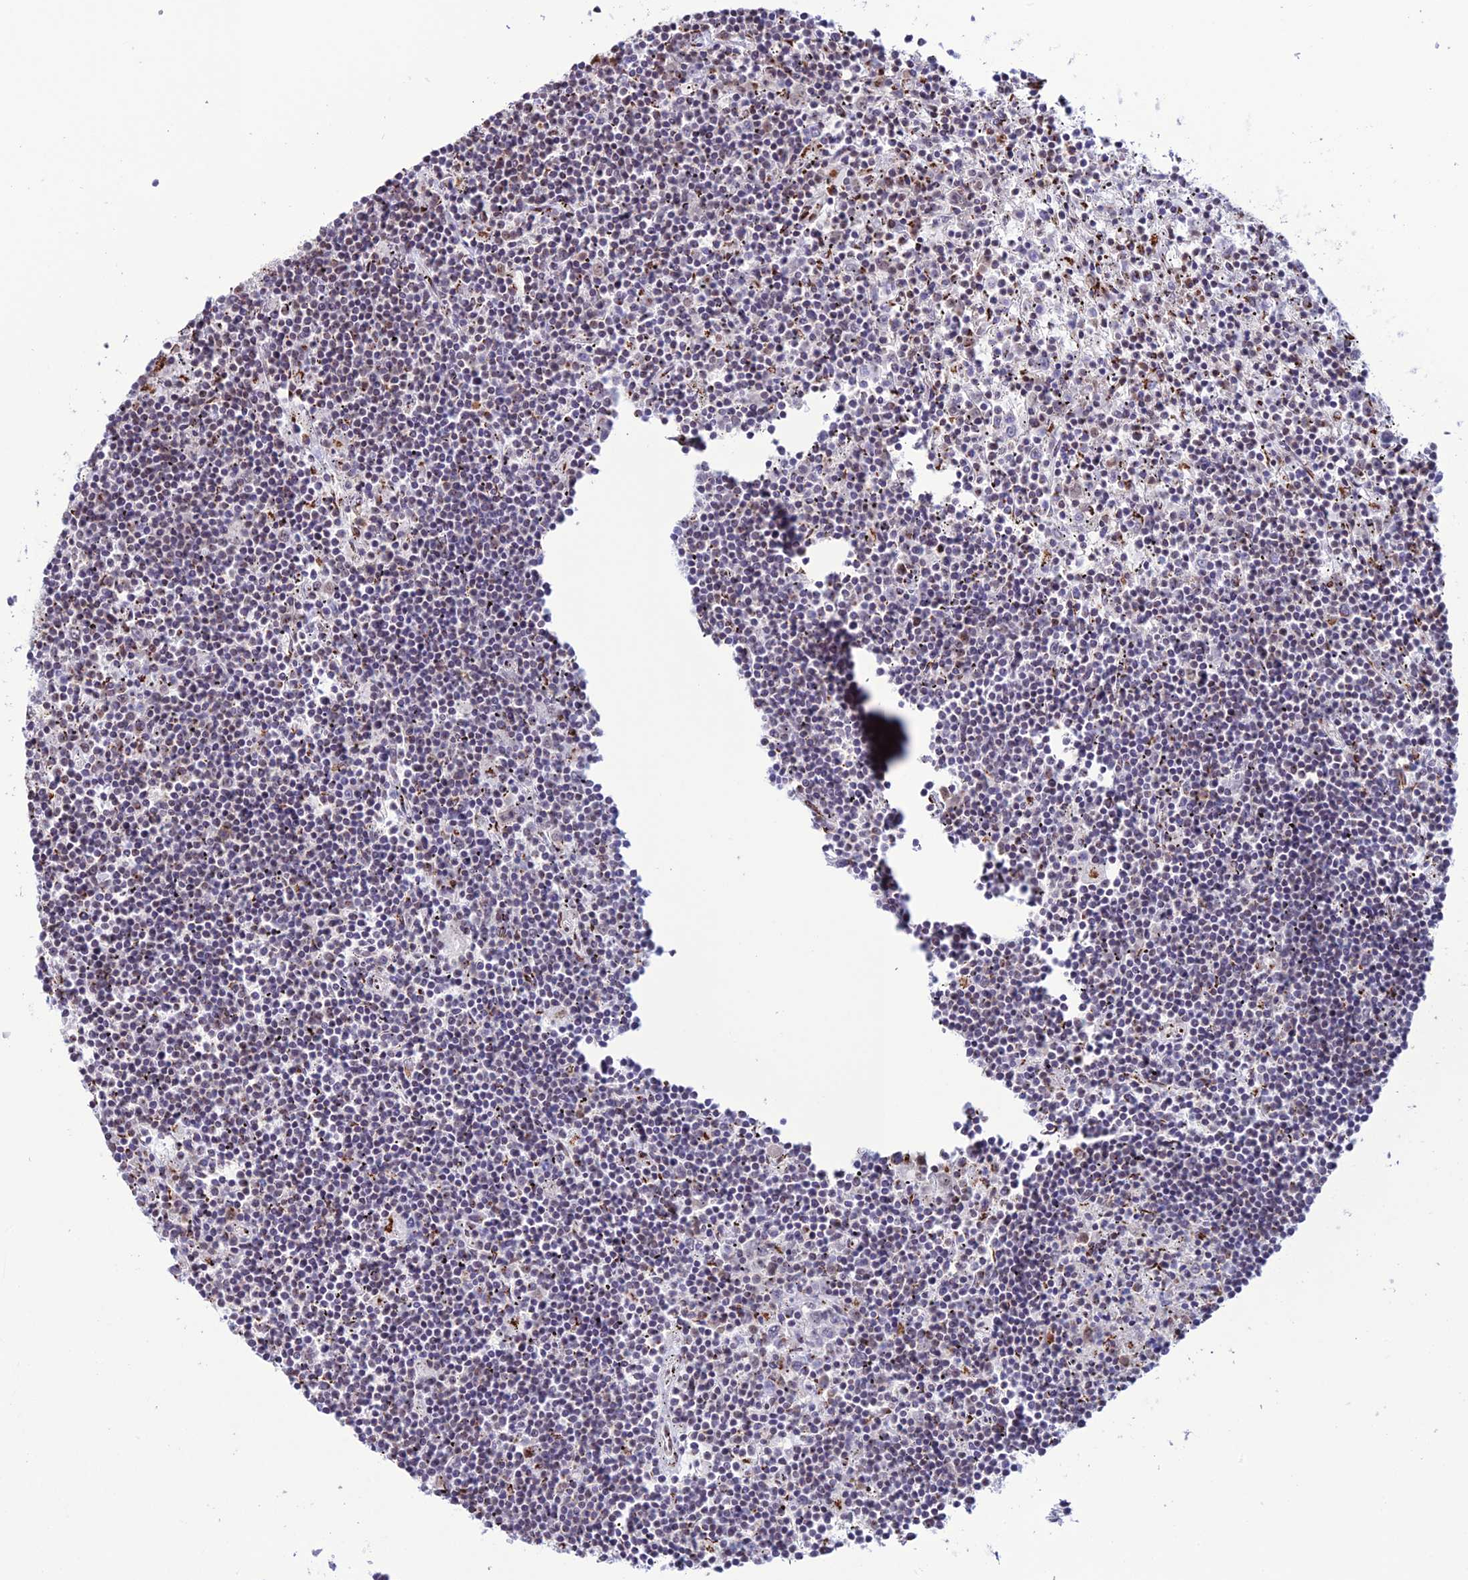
{"staining": {"intensity": "negative", "quantity": "none", "location": "none"}, "tissue": "lymphoma", "cell_type": "Tumor cells", "image_type": "cancer", "snomed": [{"axis": "morphology", "description": "Malignant lymphoma, non-Hodgkin's type, Low grade"}, {"axis": "topography", "description": "Spleen"}], "caption": "High power microscopy histopathology image of an IHC histopathology image of lymphoma, revealing no significant expression in tumor cells.", "gene": "PLEKHA4", "patient": {"sex": "male", "age": 76}}